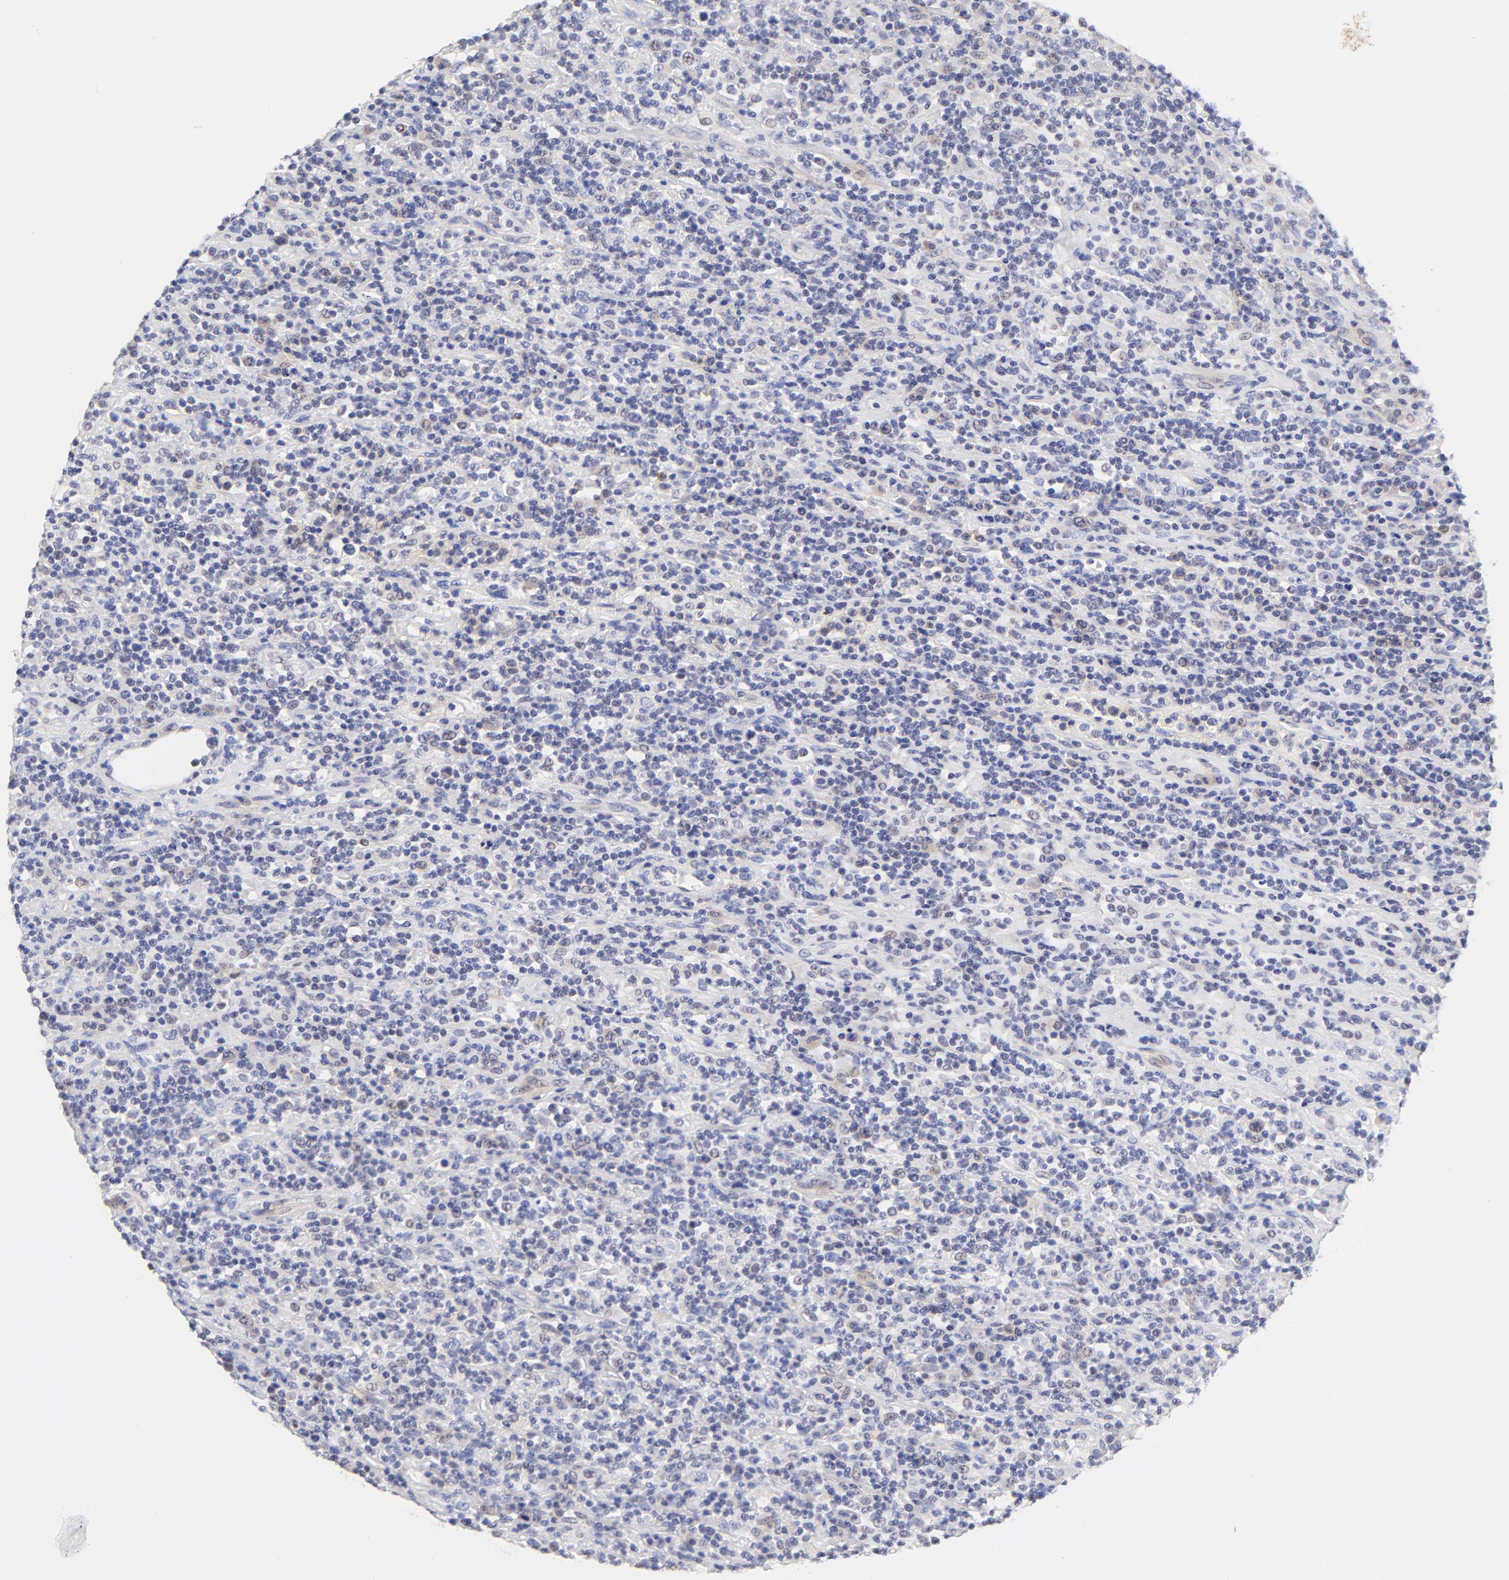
{"staining": {"intensity": "negative", "quantity": "none", "location": "none"}, "tissue": "lymphoma", "cell_type": "Tumor cells", "image_type": "cancer", "snomed": [{"axis": "morphology", "description": "Hodgkin's disease, NOS"}, {"axis": "topography", "description": "Lymph node"}], "caption": "Histopathology image shows no significant protein staining in tumor cells of Hodgkin's disease.", "gene": "PTK7", "patient": {"sex": "male", "age": 65}}